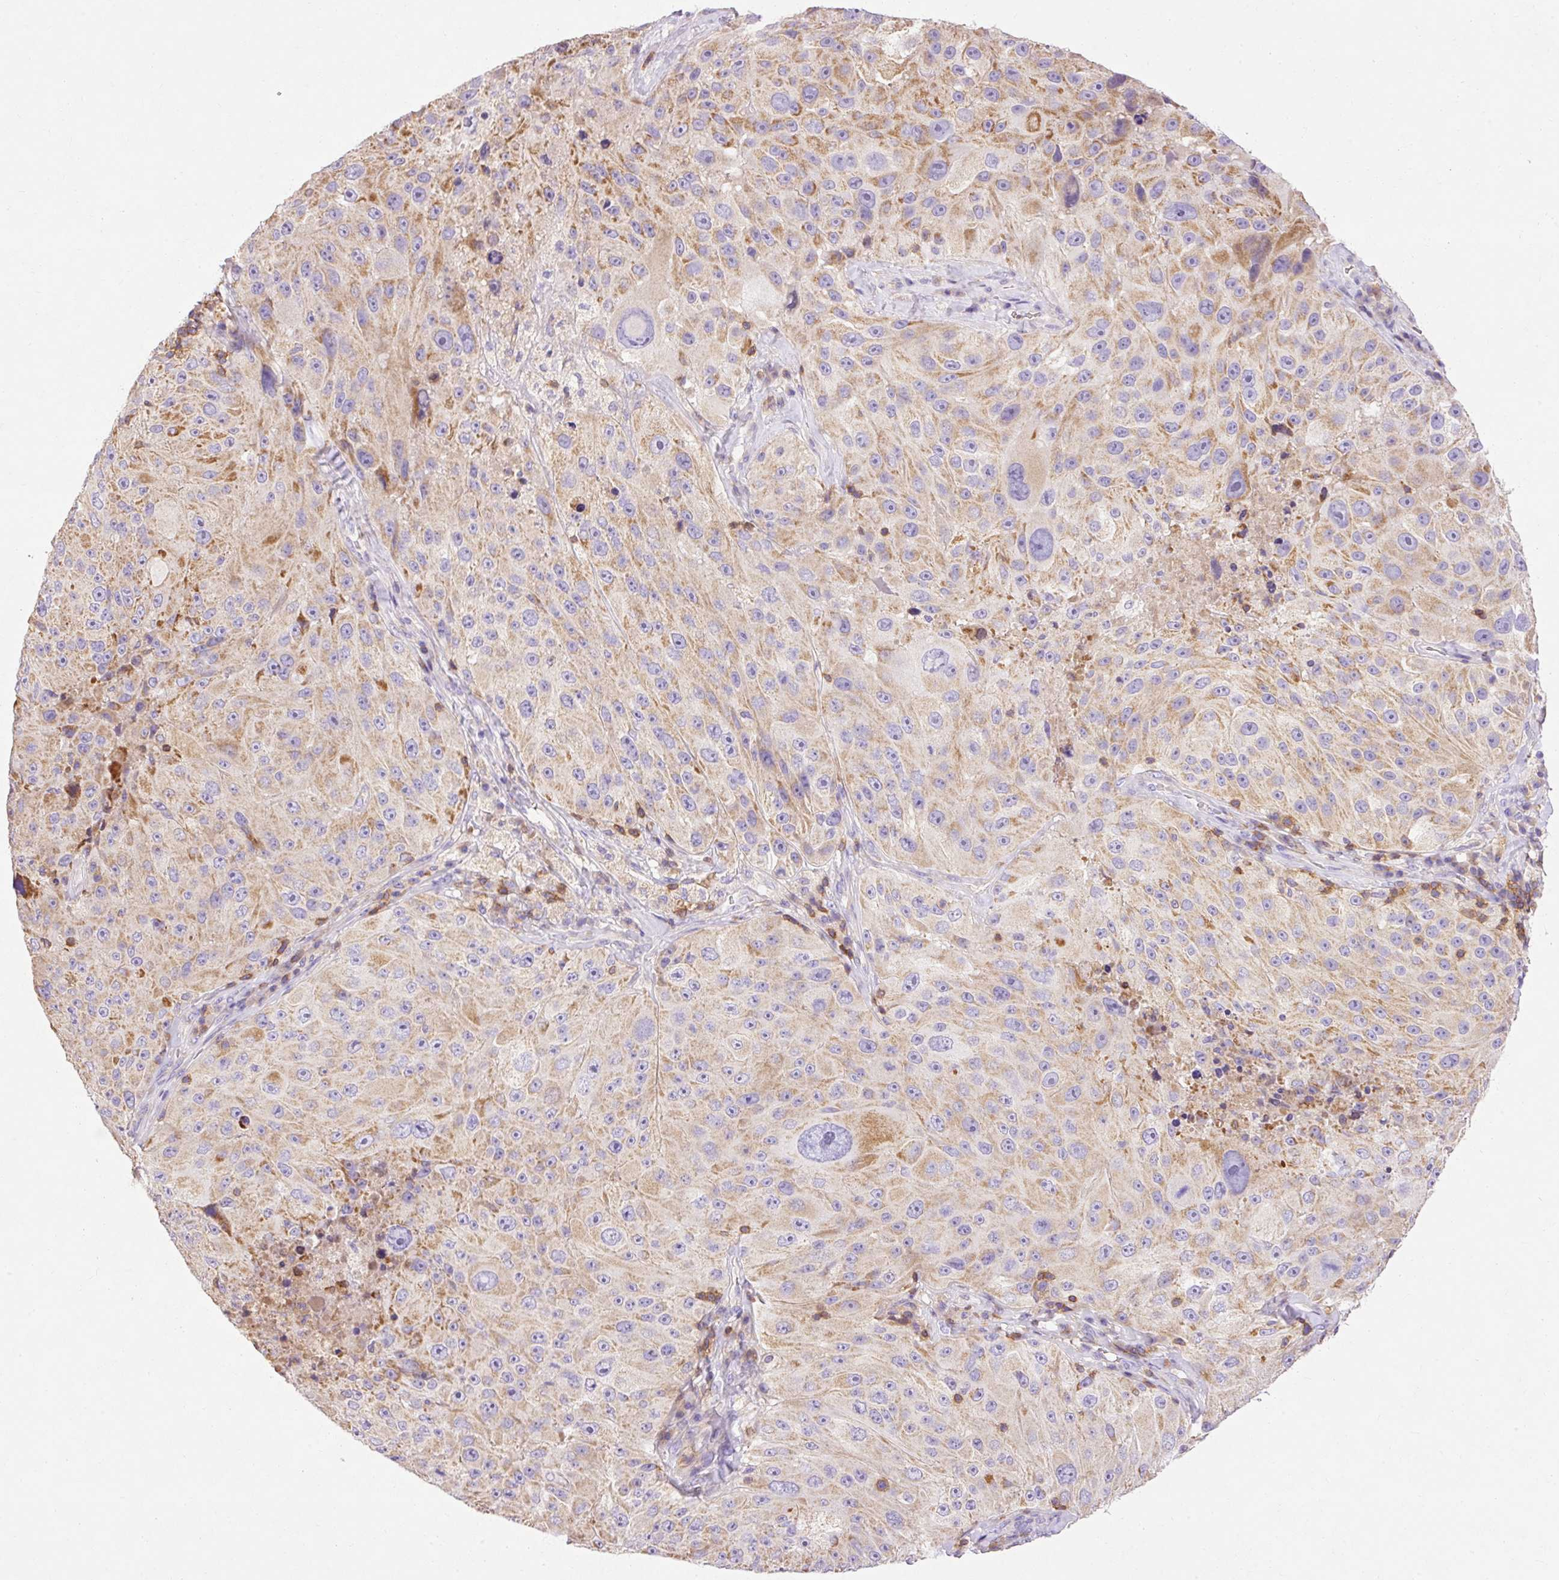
{"staining": {"intensity": "weak", "quantity": "25%-75%", "location": "cytoplasmic/membranous"}, "tissue": "melanoma", "cell_type": "Tumor cells", "image_type": "cancer", "snomed": [{"axis": "morphology", "description": "Malignant melanoma, Metastatic site"}, {"axis": "topography", "description": "Lymph node"}], "caption": "Approximately 25%-75% of tumor cells in human melanoma exhibit weak cytoplasmic/membranous protein expression as visualized by brown immunohistochemical staining.", "gene": "IMMT", "patient": {"sex": "male", "age": 62}}